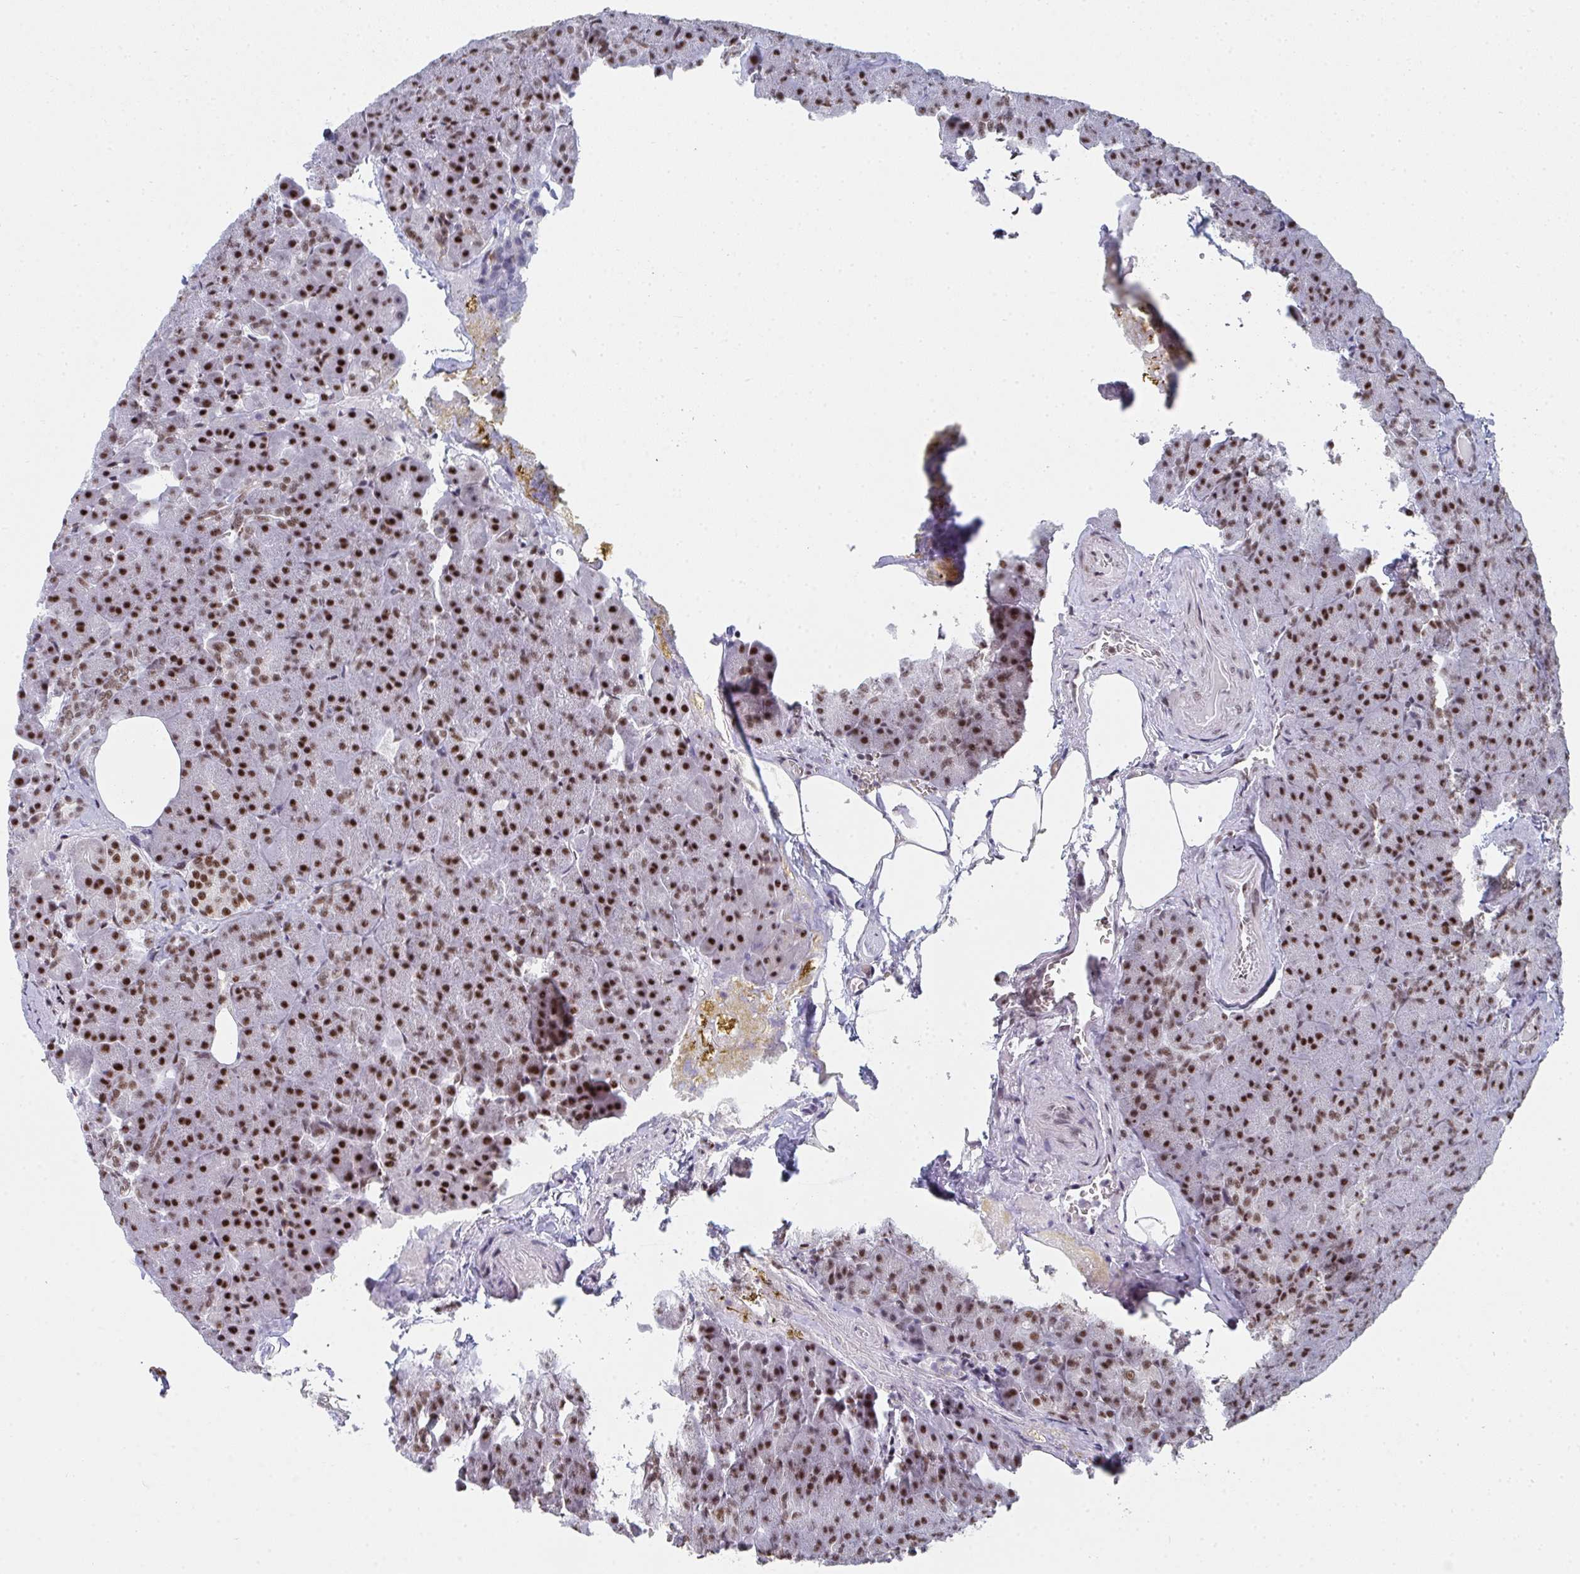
{"staining": {"intensity": "strong", "quantity": ">75%", "location": "cytoplasmic/membranous,nuclear"}, "tissue": "pancreas", "cell_type": "Exocrine glandular cells", "image_type": "normal", "snomed": [{"axis": "morphology", "description": "Normal tissue, NOS"}, {"axis": "topography", "description": "Pancreas"}], "caption": "Exocrine glandular cells demonstrate high levels of strong cytoplasmic/membranous,nuclear staining in about >75% of cells in unremarkable pancreas. The protein is stained brown, and the nuclei are stained in blue (DAB (3,3'-diaminobenzidine) IHC with brightfield microscopy, high magnification).", "gene": "SNRNP70", "patient": {"sex": "female", "age": 74}}